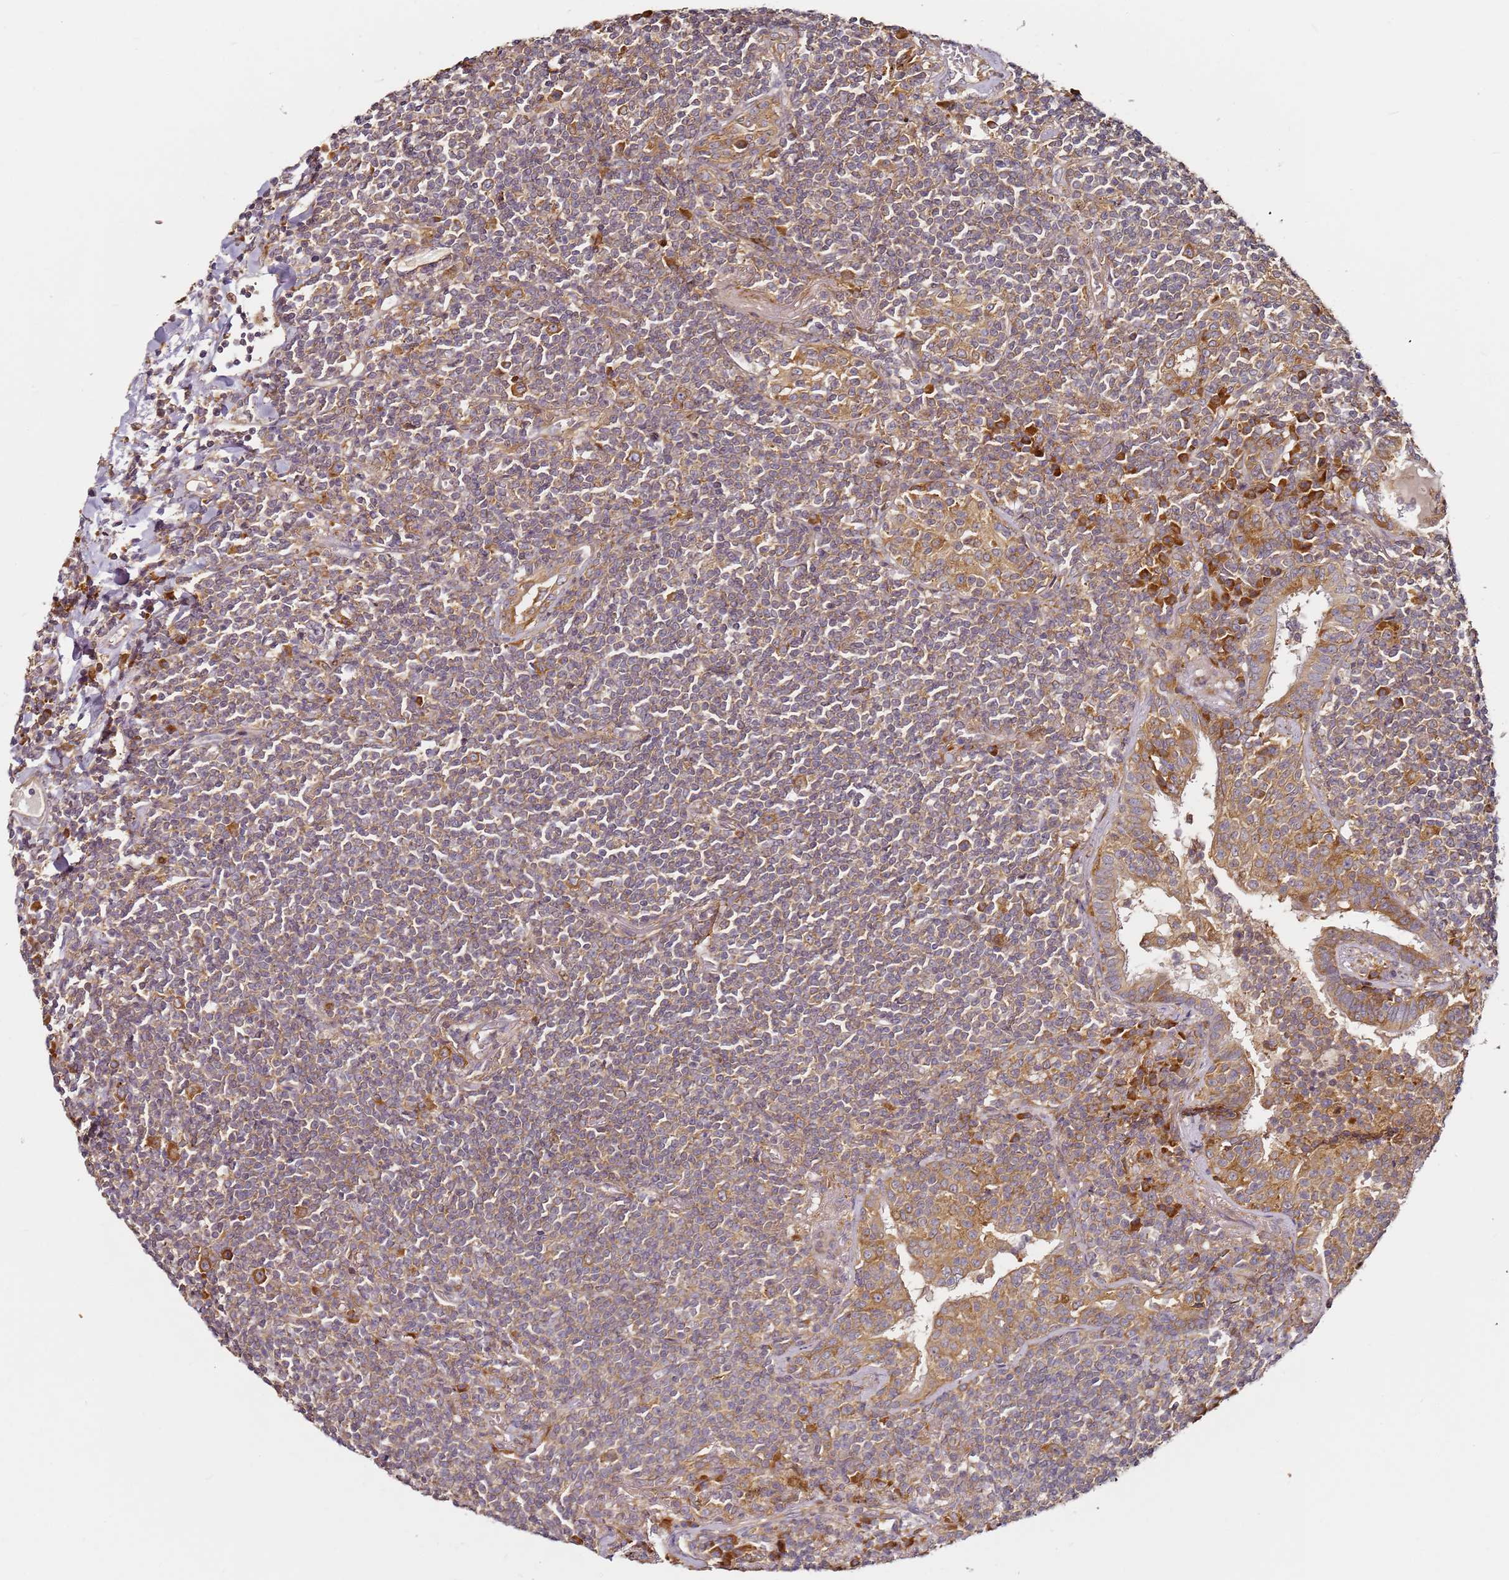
{"staining": {"intensity": "moderate", "quantity": "25%-75%", "location": "cytoplasmic/membranous"}, "tissue": "lymphoma", "cell_type": "Tumor cells", "image_type": "cancer", "snomed": [{"axis": "morphology", "description": "Malignant lymphoma, non-Hodgkin's type, Low grade"}, {"axis": "topography", "description": "Lung"}], "caption": "Protein expression analysis of human lymphoma reveals moderate cytoplasmic/membranous expression in approximately 25%-75% of tumor cells.", "gene": "RPS3A", "patient": {"sex": "female", "age": 71}}